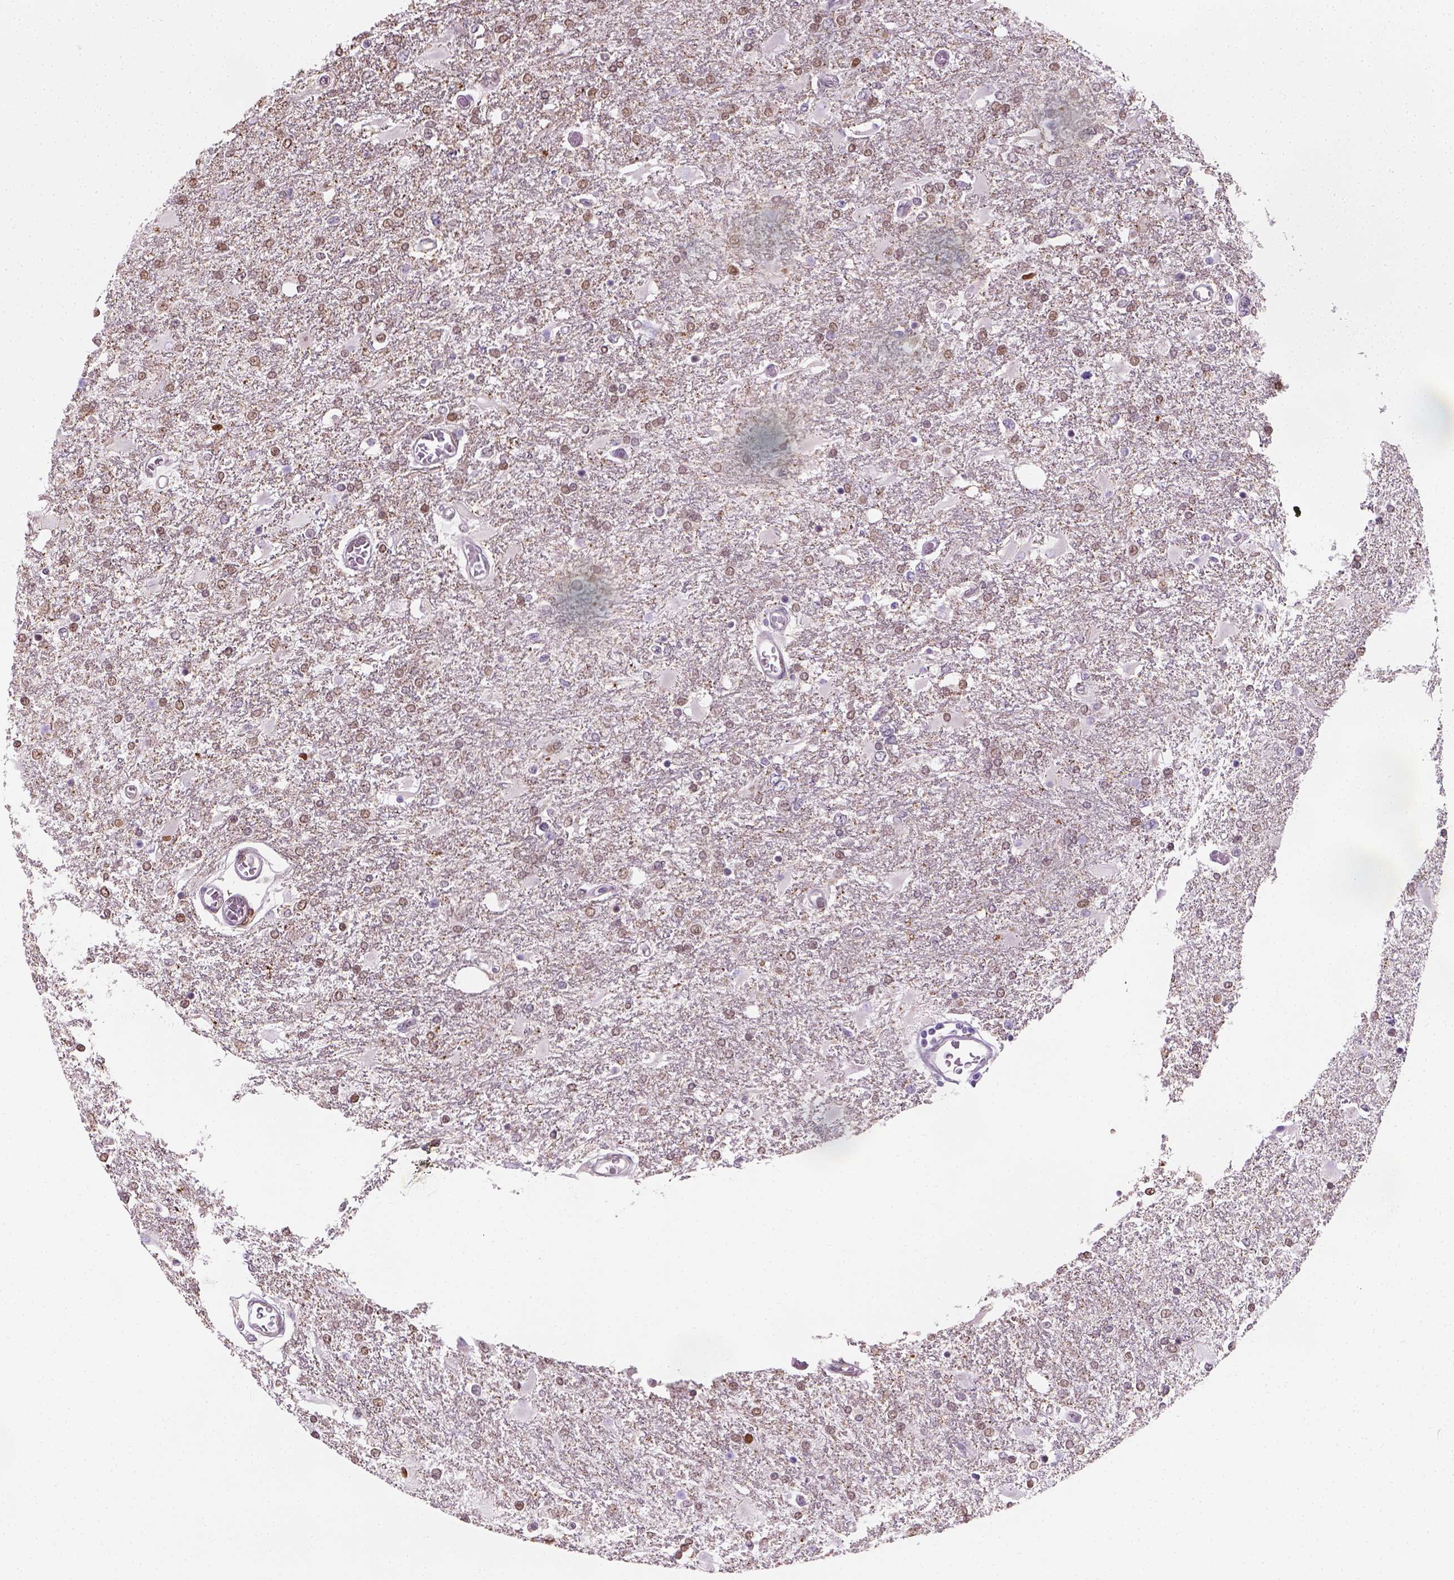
{"staining": {"intensity": "moderate", "quantity": "25%-75%", "location": "nuclear"}, "tissue": "glioma", "cell_type": "Tumor cells", "image_type": "cancer", "snomed": [{"axis": "morphology", "description": "Glioma, malignant, High grade"}, {"axis": "topography", "description": "Cerebral cortex"}], "caption": "Human glioma stained for a protein (brown) shows moderate nuclear positive positivity in about 25%-75% of tumor cells.", "gene": "C1orf112", "patient": {"sex": "male", "age": 79}}